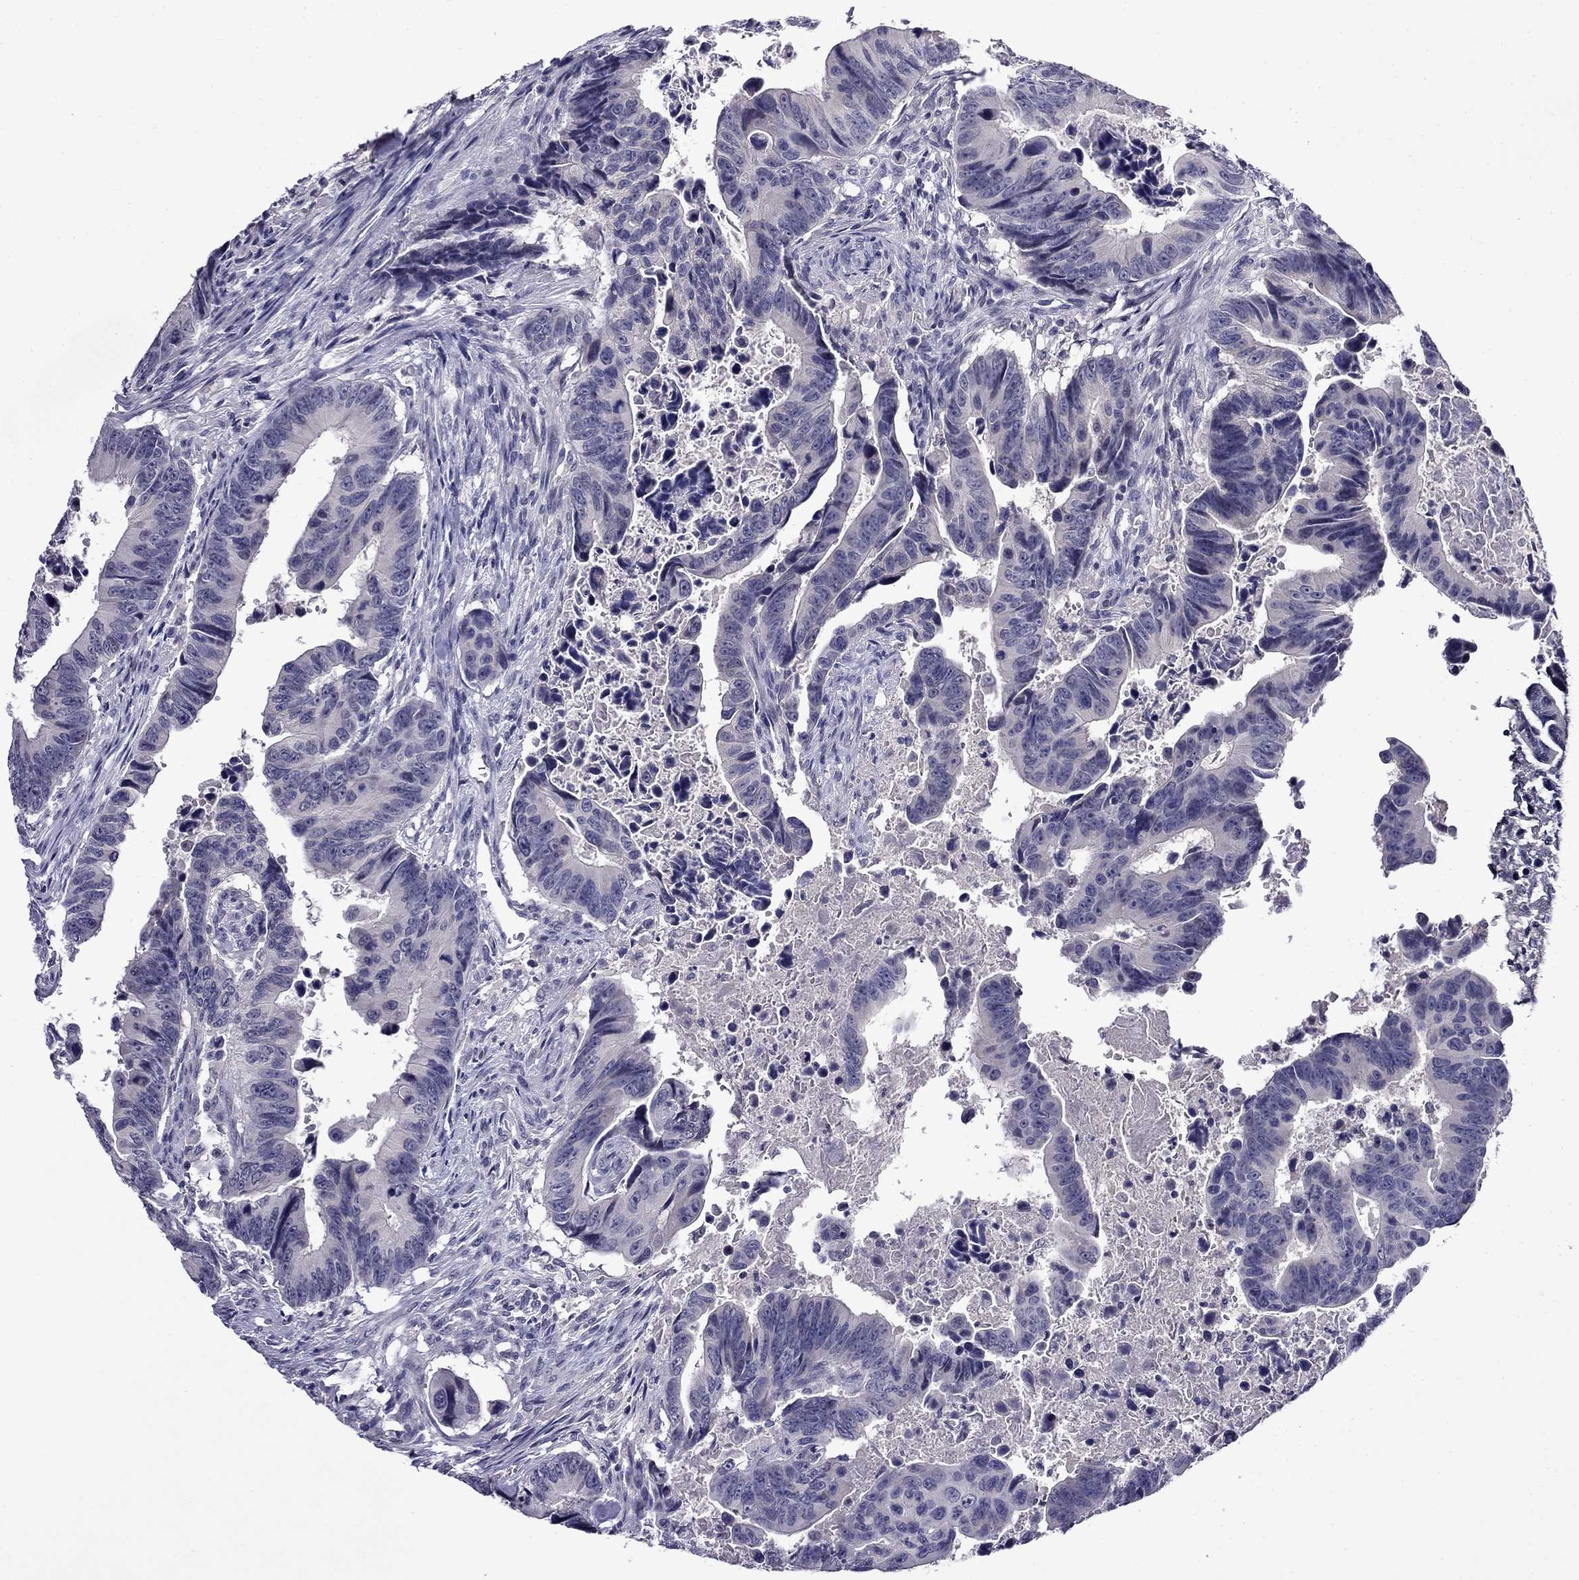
{"staining": {"intensity": "negative", "quantity": "none", "location": "none"}, "tissue": "colorectal cancer", "cell_type": "Tumor cells", "image_type": "cancer", "snomed": [{"axis": "morphology", "description": "Adenocarcinoma, NOS"}, {"axis": "topography", "description": "Colon"}], "caption": "Tumor cells show no significant expression in colorectal cancer (adenocarcinoma). (Stains: DAB immunohistochemistry (IHC) with hematoxylin counter stain, Microscopy: brightfield microscopy at high magnification).", "gene": "STAR", "patient": {"sex": "female", "age": 87}}